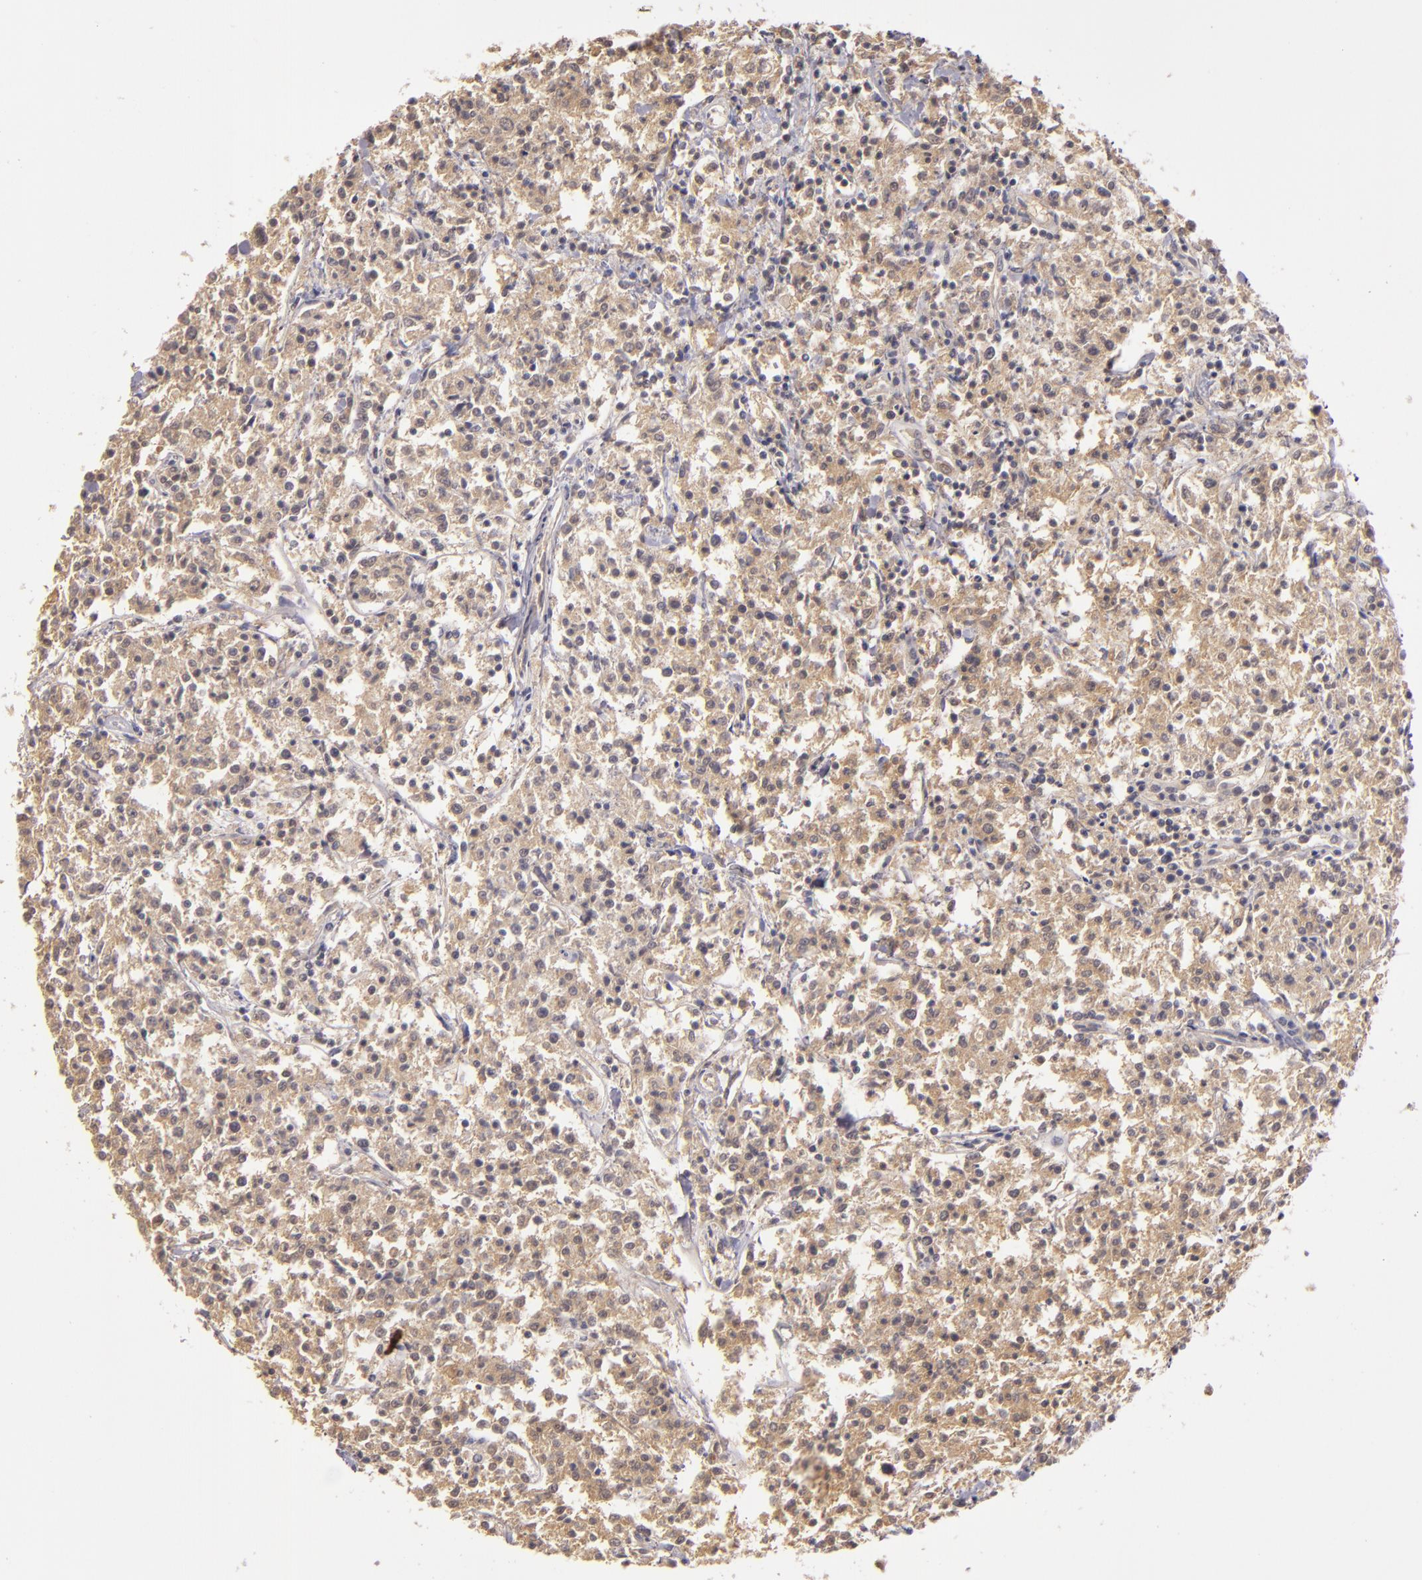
{"staining": {"intensity": "weak", "quantity": ">75%", "location": "cytoplasmic/membranous,nuclear"}, "tissue": "lymphoma", "cell_type": "Tumor cells", "image_type": "cancer", "snomed": [{"axis": "morphology", "description": "Malignant lymphoma, non-Hodgkin's type, Low grade"}, {"axis": "topography", "description": "Small intestine"}], "caption": "Protein positivity by immunohistochemistry (IHC) displays weak cytoplasmic/membranous and nuclear staining in approximately >75% of tumor cells in lymphoma.", "gene": "LRG1", "patient": {"sex": "female", "age": 59}}